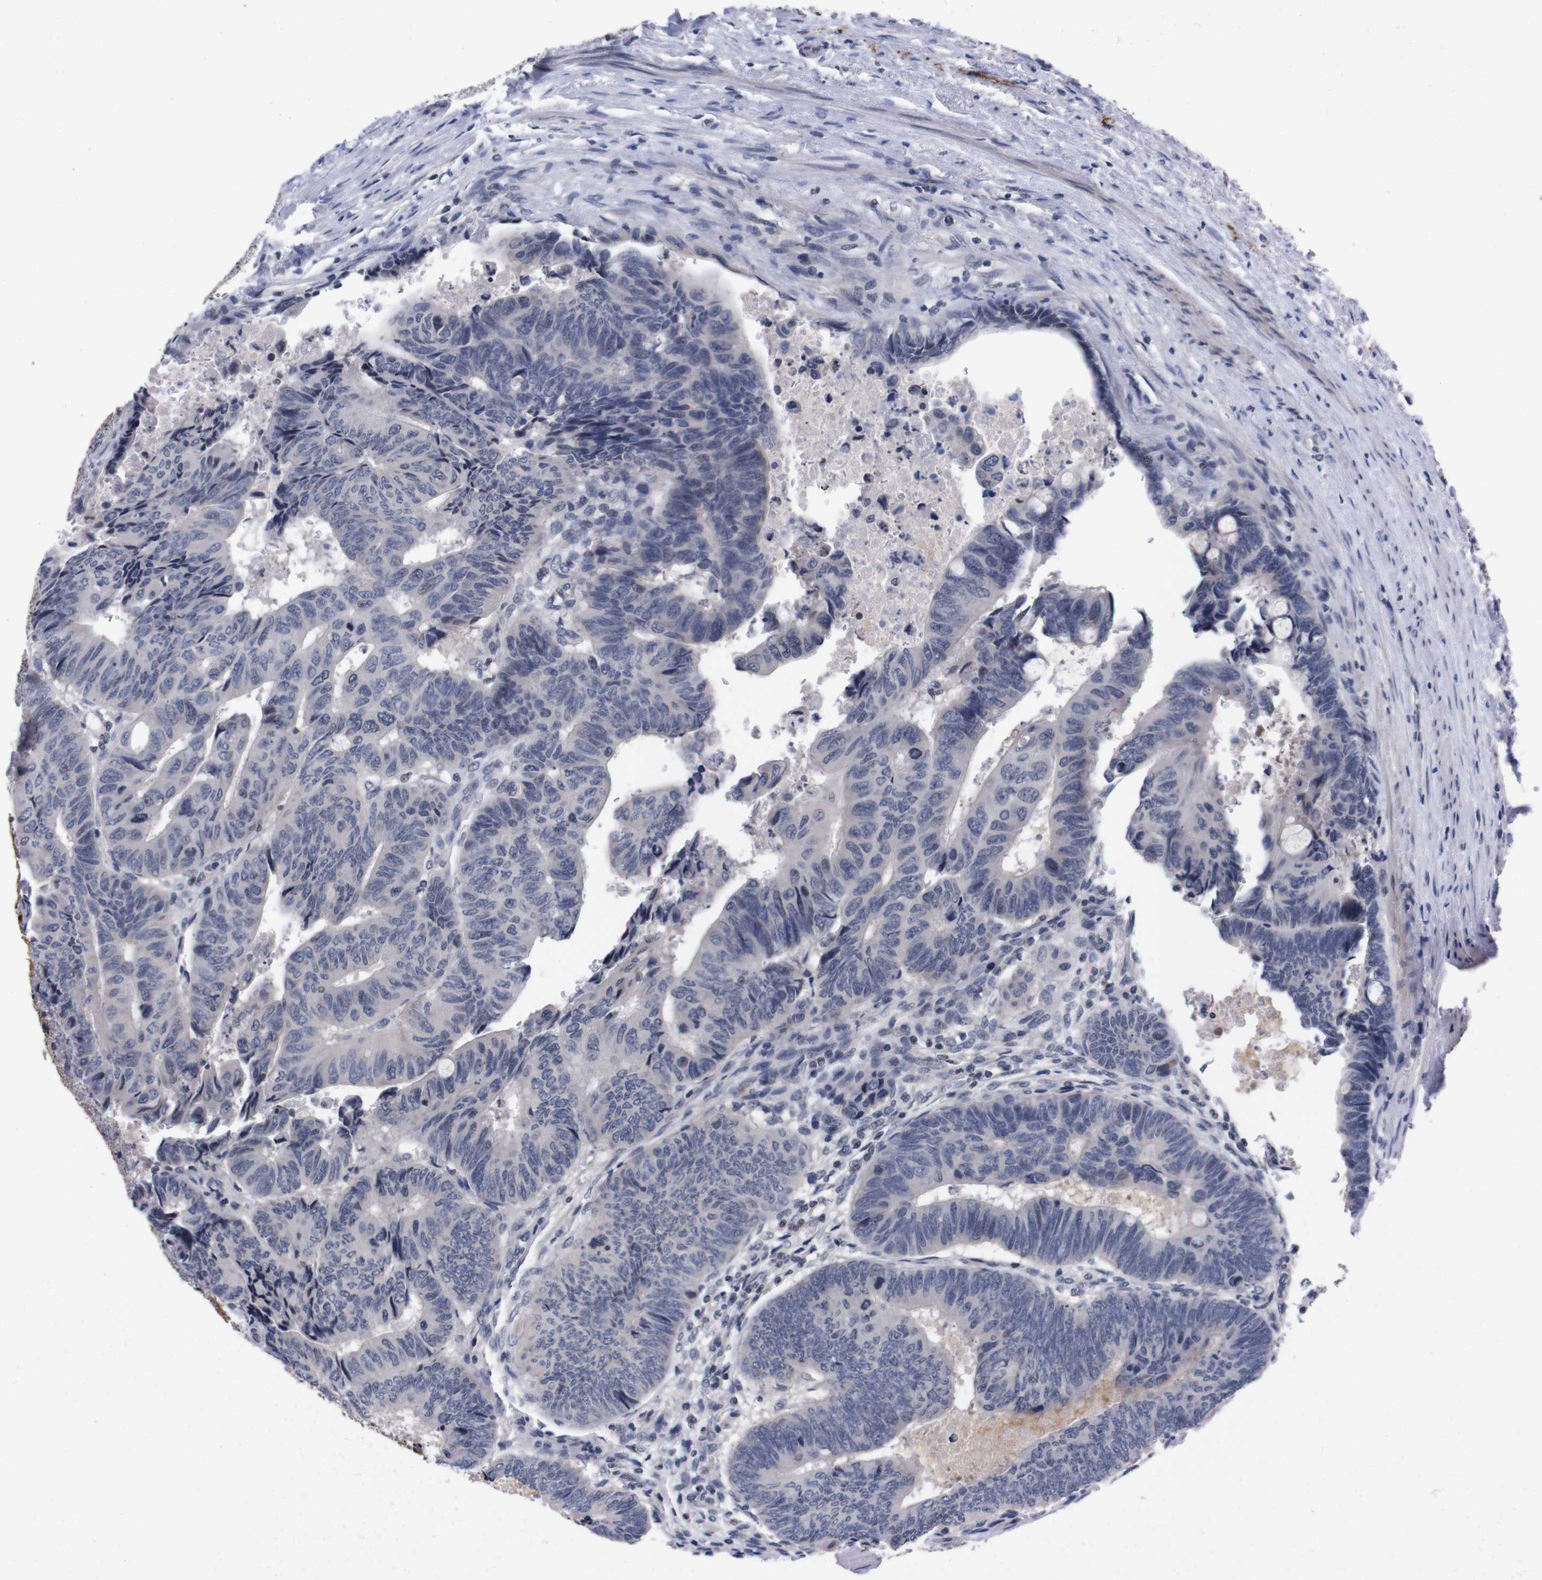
{"staining": {"intensity": "negative", "quantity": "none", "location": "none"}, "tissue": "colorectal cancer", "cell_type": "Tumor cells", "image_type": "cancer", "snomed": [{"axis": "morphology", "description": "Normal tissue, NOS"}, {"axis": "morphology", "description": "Adenocarcinoma, NOS"}, {"axis": "topography", "description": "Rectum"}, {"axis": "topography", "description": "Peripheral nerve tissue"}], "caption": "This is a photomicrograph of IHC staining of colorectal adenocarcinoma, which shows no expression in tumor cells. (DAB IHC, high magnification).", "gene": "TNFRSF21", "patient": {"sex": "male", "age": 92}}